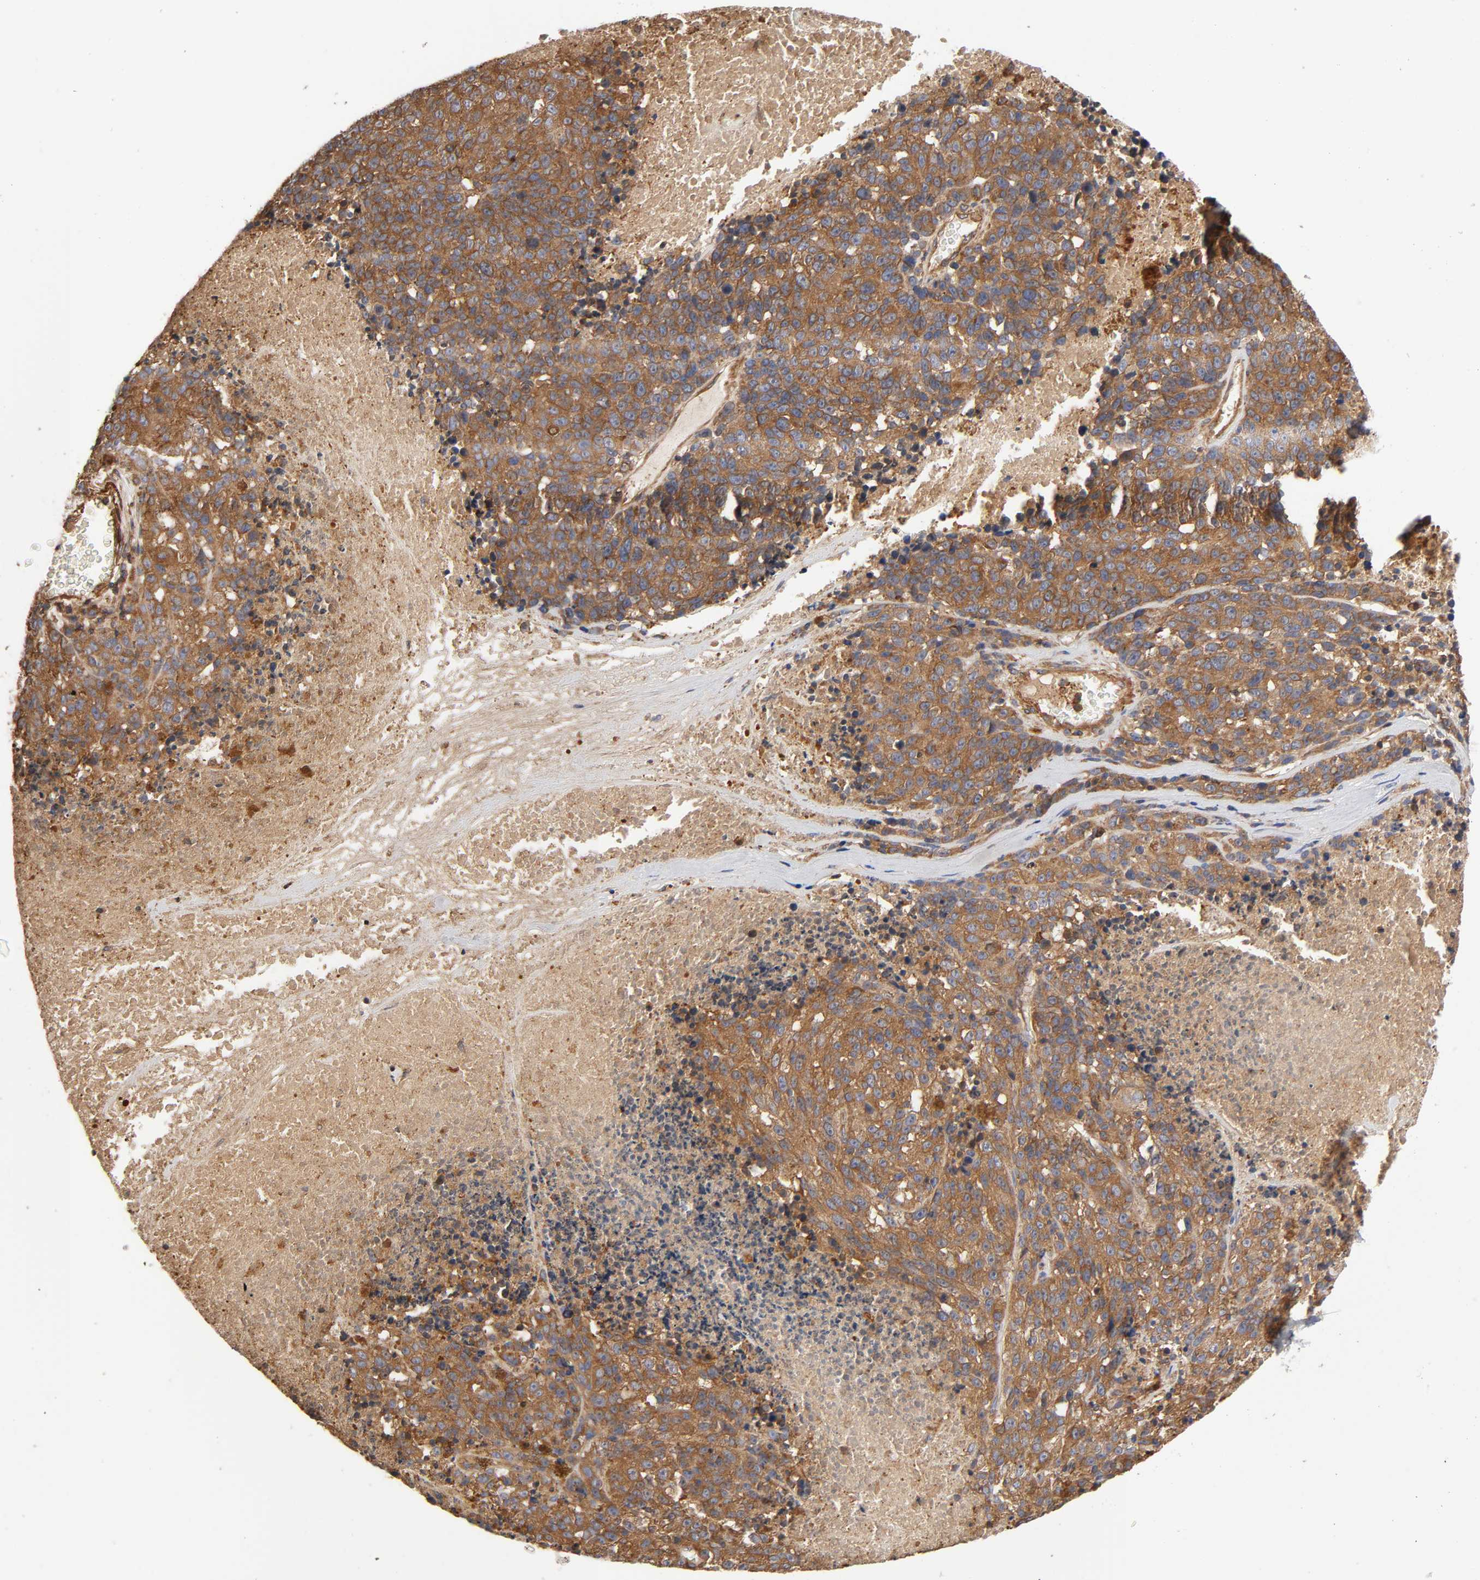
{"staining": {"intensity": "strong", "quantity": ">75%", "location": "cytoplasmic/membranous"}, "tissue": "melanoma", "cell_type": "Tumor cells", "image_type": "cancer", "snomed": [{"axis": "morphology", "description": "Malignant melanoma, Metastatic site"}, {"axis": "topography", "description": "Cerebral cortex"}], "caption": "The image exhibits immunohistochemical staining of malignant melanoma (metastatic site). There is strong cytoplasmic/membranous expression is identified in approximately >75% of tumor cells.", "gene": "LAMTOR2", "patient": {"sex": "female", "age": 52}}